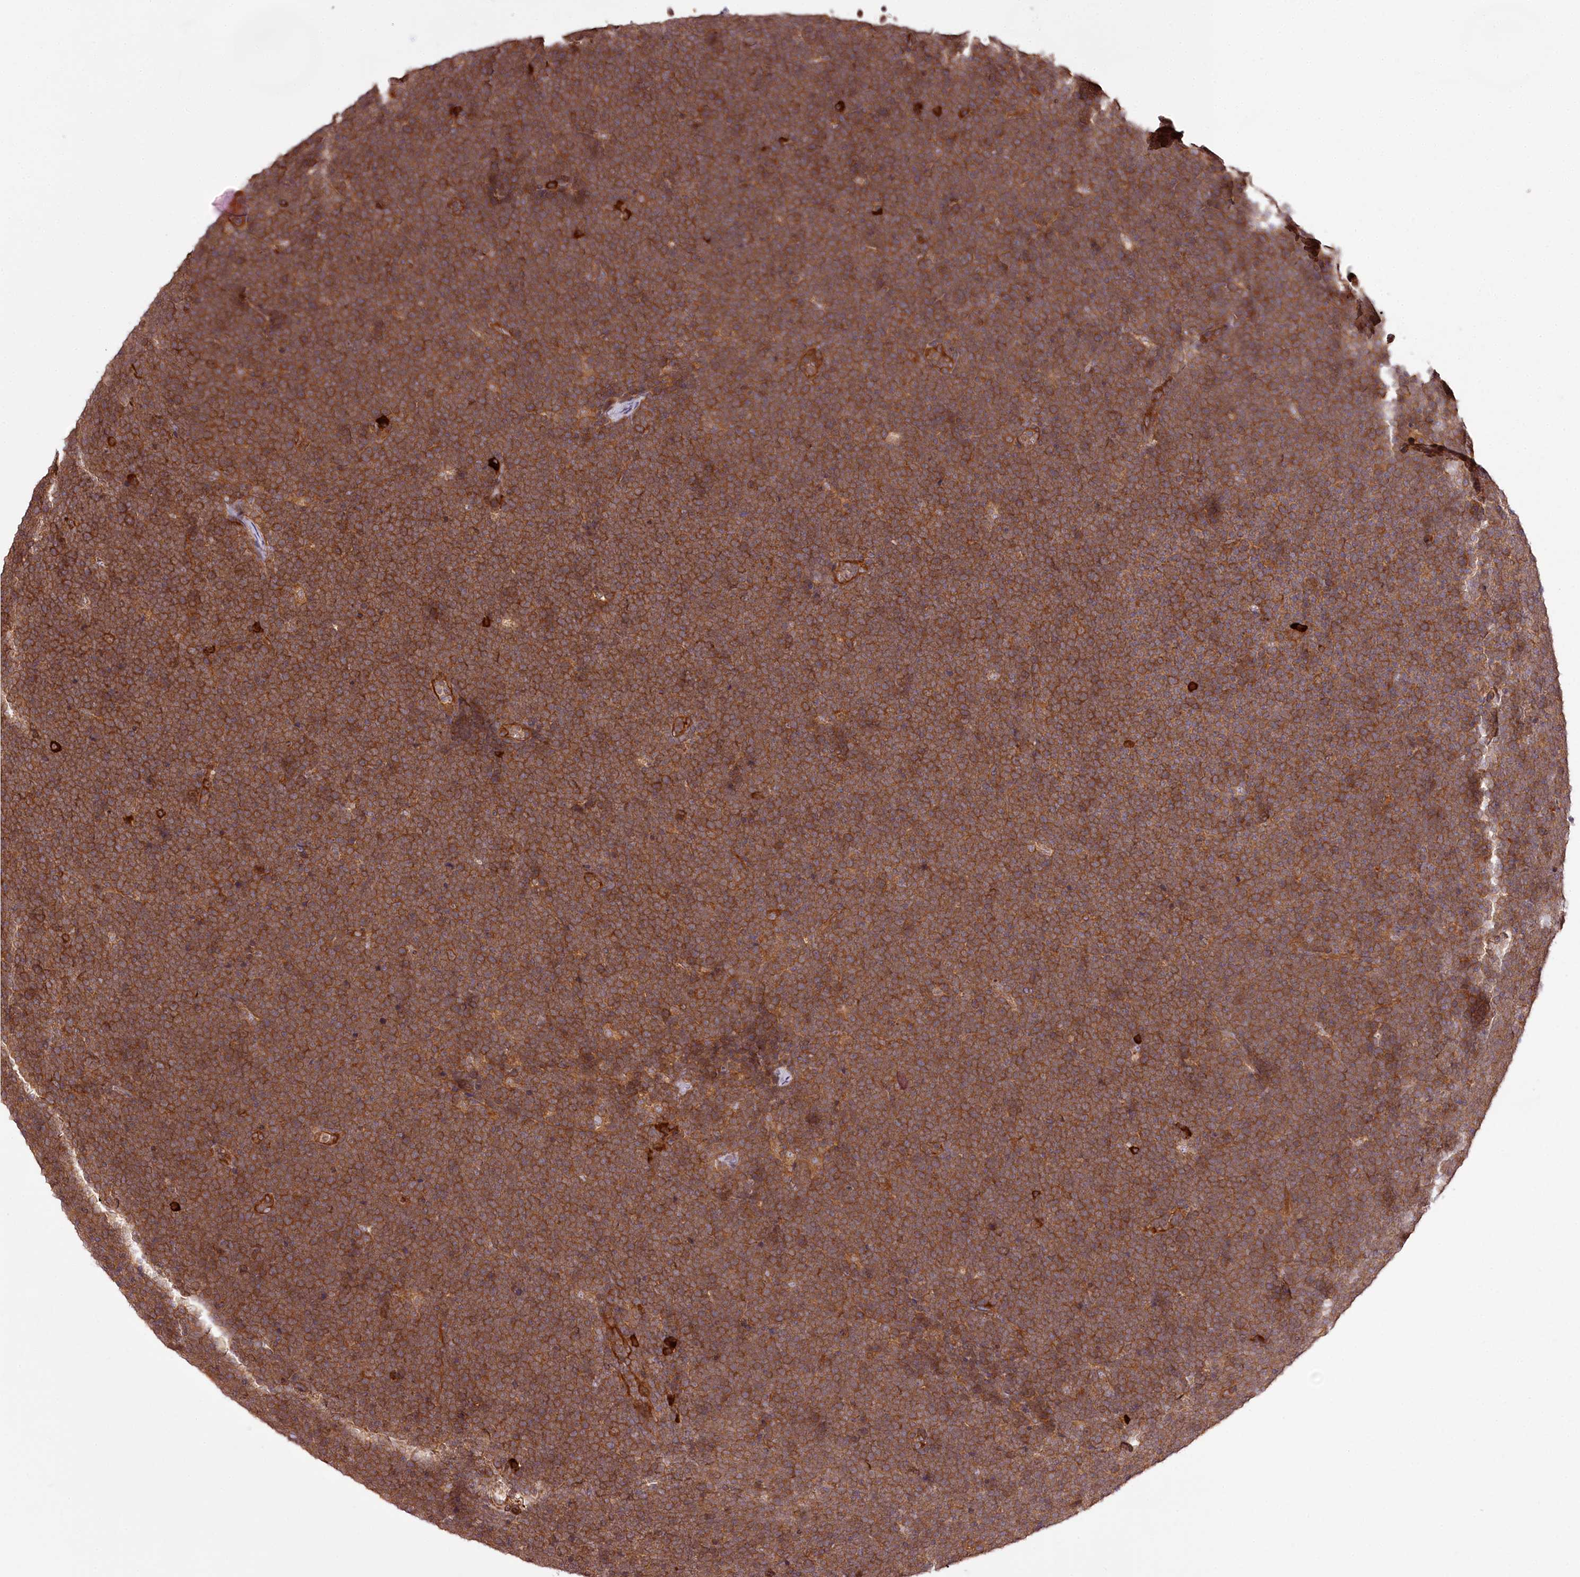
{"staining": {"intensity": "strong", "quantity": ">75%", "location": "cytoplasmic/membranous"}, "tissue": "lymphoma", "cell_type": "Tumor cells", "image_type": "cancer", "snomed": [{"axis": "morphology", "description": "Malignant lymphoma, non-Hodgkin's type, High grade"}, {"axis": "topography", "description": "Lymph node"}], "caption": "Immunohistochemical staining of lymphoma demonstrates high levels of strong cytoplasmic/membranous protein positivity in approximately >75% of tumor cells.", "gene": "TARS1", "patient": {"sex": "male", "age": 13}}